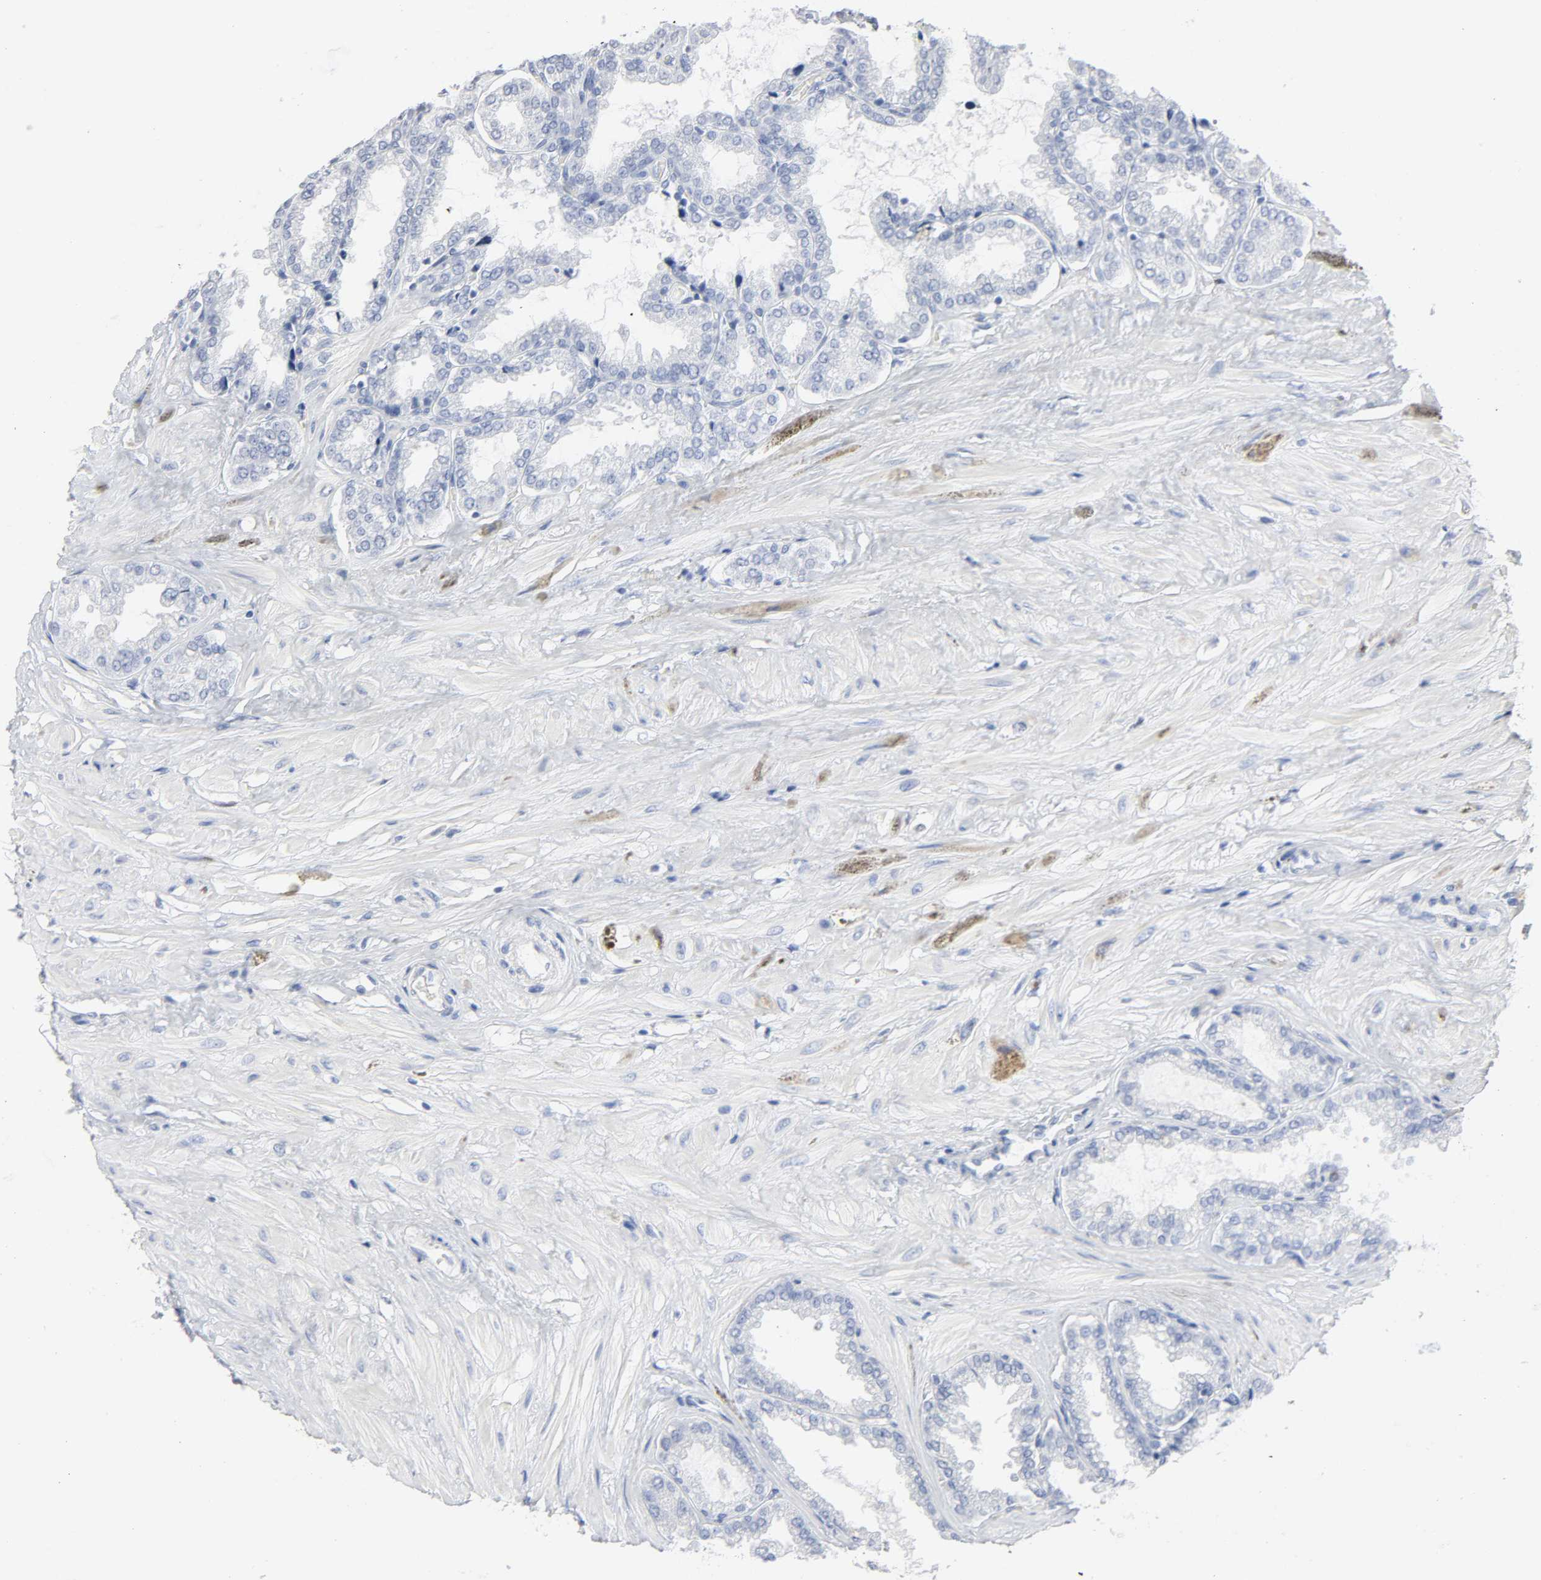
{"staining": {"intensity": "negative", "quantity": "none", "location": "none"}, "tissue": "seminal vesicle", "cell_type": "Glandular cells", "image_type": "normal", "snomed": [{"axis": "morphology", "description": "Normal tissue, NOS"}, {"axis": "topography", "description": "Seminal veicle"}], "caption": "An IHC image of benign seminal vesicle is shown. There is no staining in glandular cells of seminal vesicle. (DAB (3,3'-diaminobenzidine) immunohistochemistry (IHC), high magnification).", "gene": "ACP3", "patient": {"sex": "male", "age": 46}}